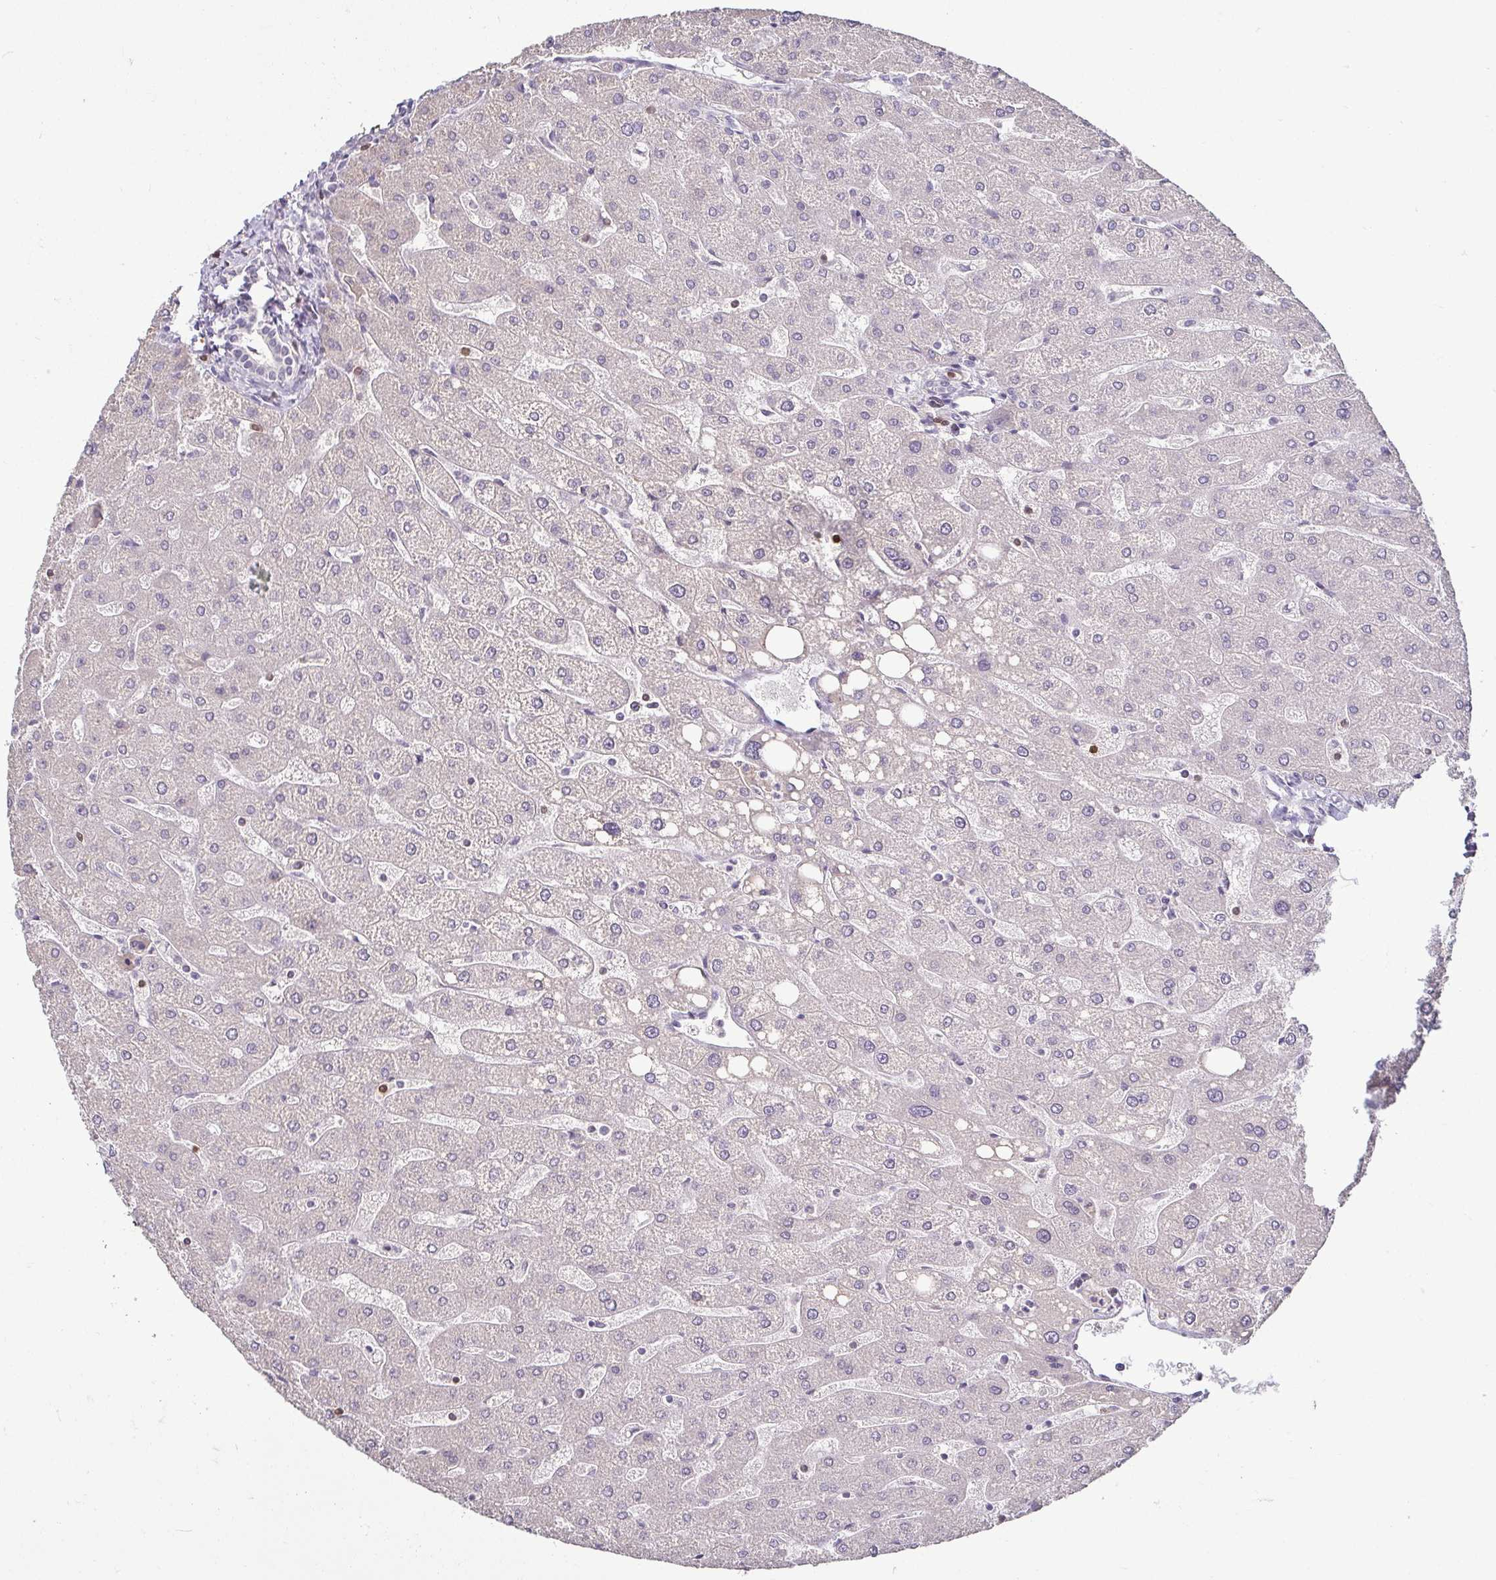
{"staining": {"intensity": "negative", "quantity": "none", "location": "none"}, "tissue": "liver", "cell_type": "Cholangiocytes", "image_type": "normal", "snomed": [{"axis": "morphology", "description": "Normal tissue, NOS"}, {"axis": "topography", "description": "Liver"}], "caption": "High power microscopy image of an IHC photomicrograph of benign liver, revealing no significant staining in cholangiocytes.", "gene": "HOPX", "patient": {"sex": "male", "age": 67}}